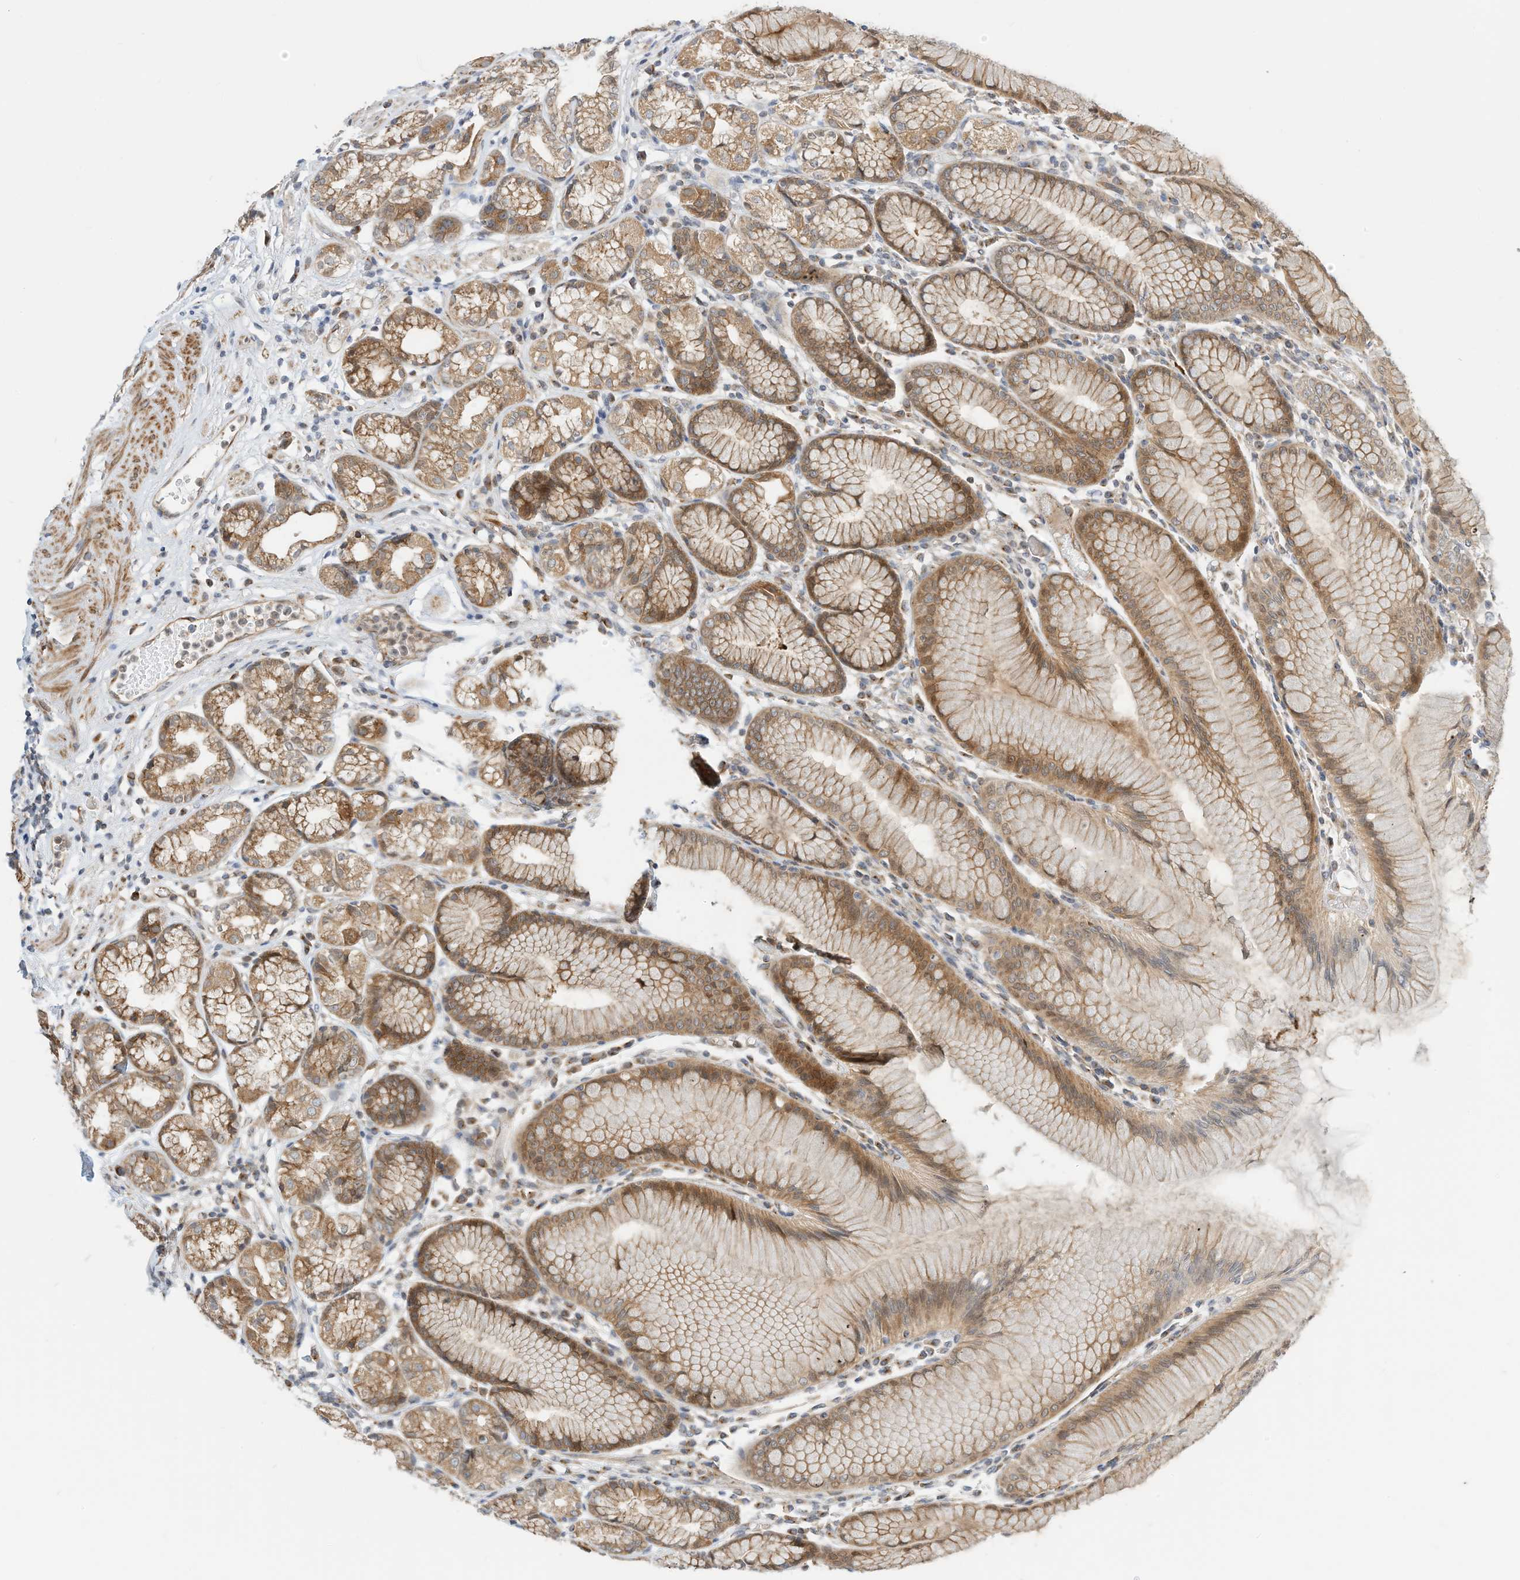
{"staining": {"intensity": "moderate", "quantity": ">75%", "location": "cytoplasmic/membranous"}, "tissue": "stomach", "cell_type": "Glandular cells", "image_type": "normal", "snomed": [{"axis": "morphology", "description": "Normal tissue, NOS"}, {"axis": "topography", "description": "Stomach"}], "caption": "Human stomach stained for a protein (brown) displays moderate cytoplasmic/membranous positive expression in about >75% of glandular cells.", "gene": "OFD1", "patient": {"sex": "female", "age": 57}}